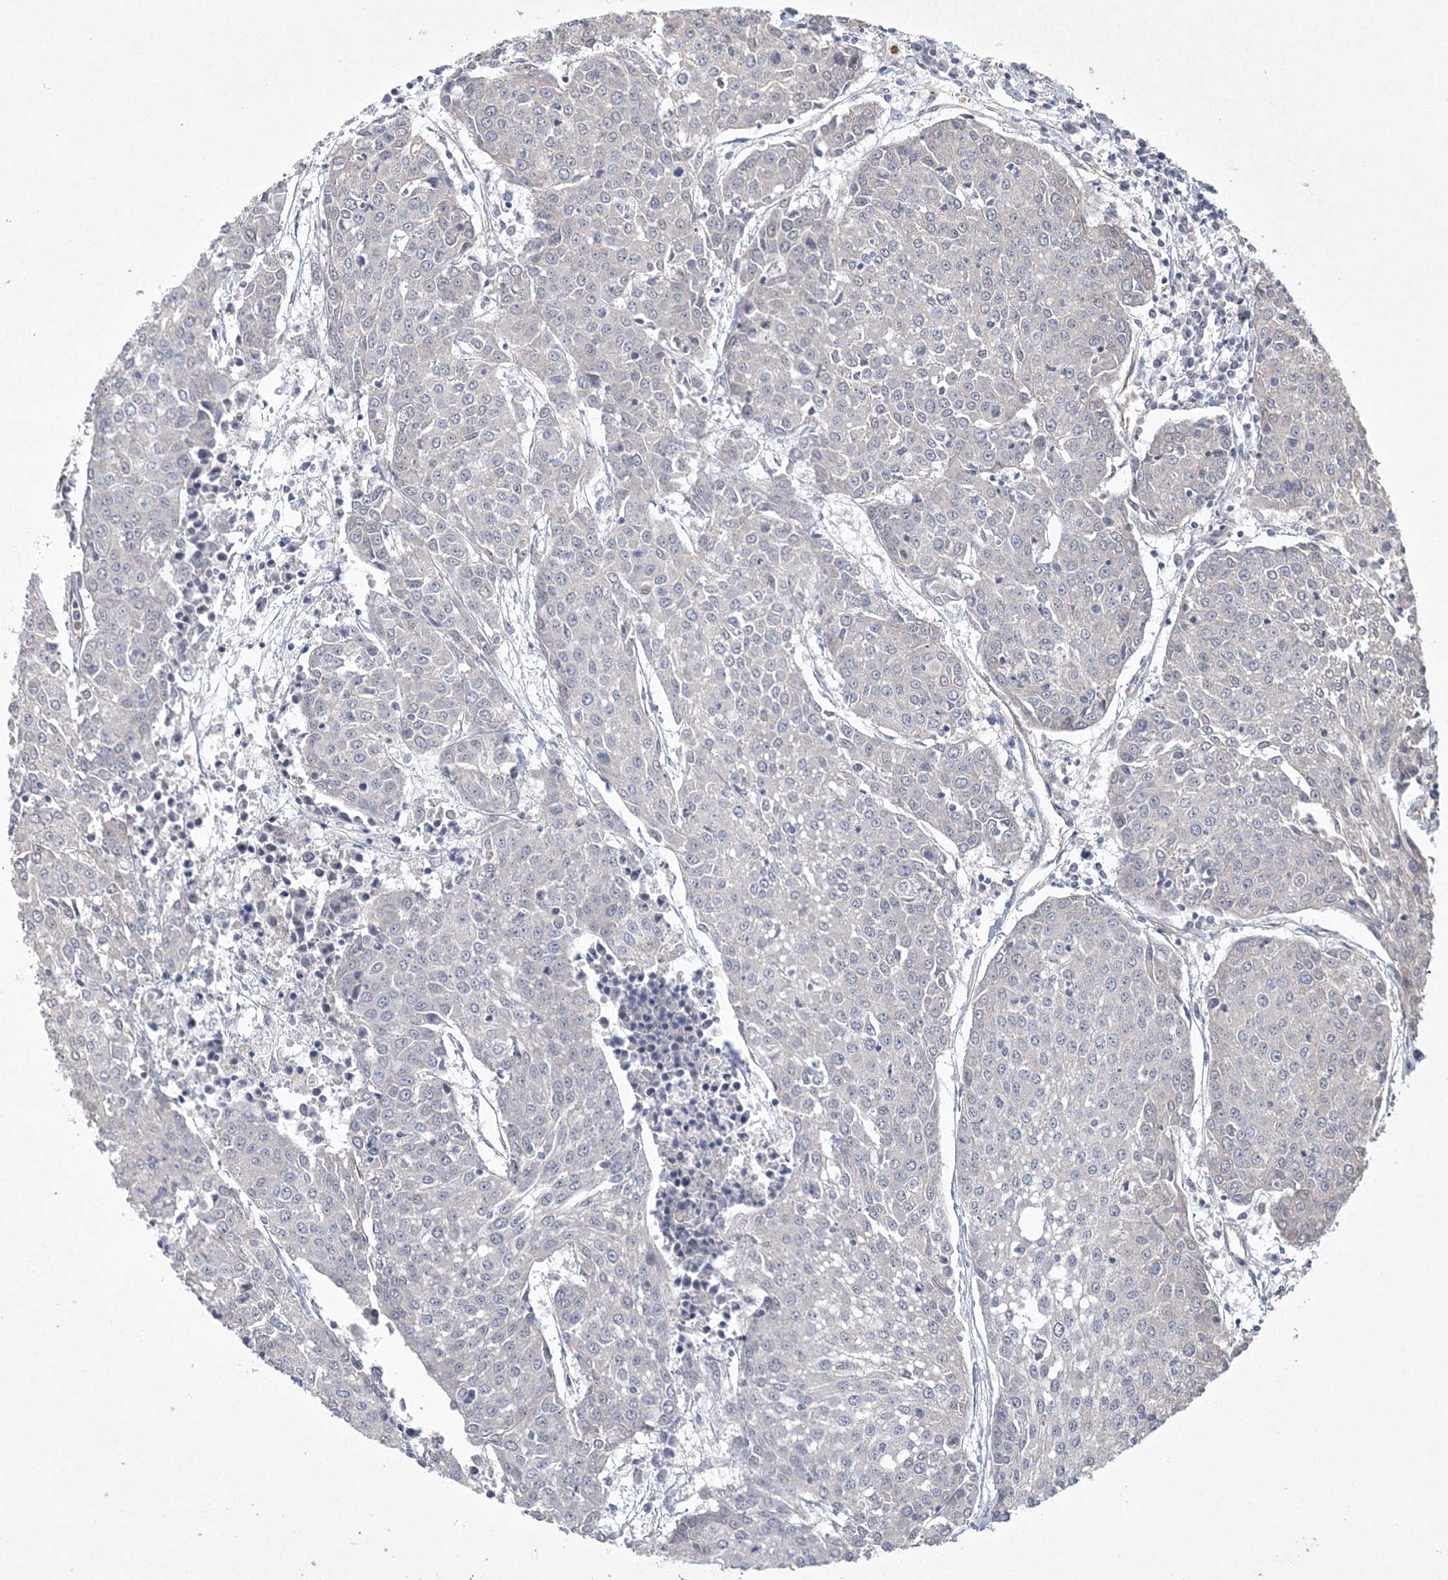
{"staining": {"intensity": "negative", "quantity": "none", "location": "none"}, "tissue": "urothelial cancer", "cell_type": "Tumor cells", "image_type": "cancer", "snomed": [{"axis": "morphology", "description": "Urothelial carcinoma, High grade"}, {"axis": "topography", "description": "Urinary bladder"}], "caption": "The image displays no significant positivity in tumor cells of high-grade urothelial carcinoma.", "gene": "DPCD", "patient": {"sex": "female", "age": 85}}